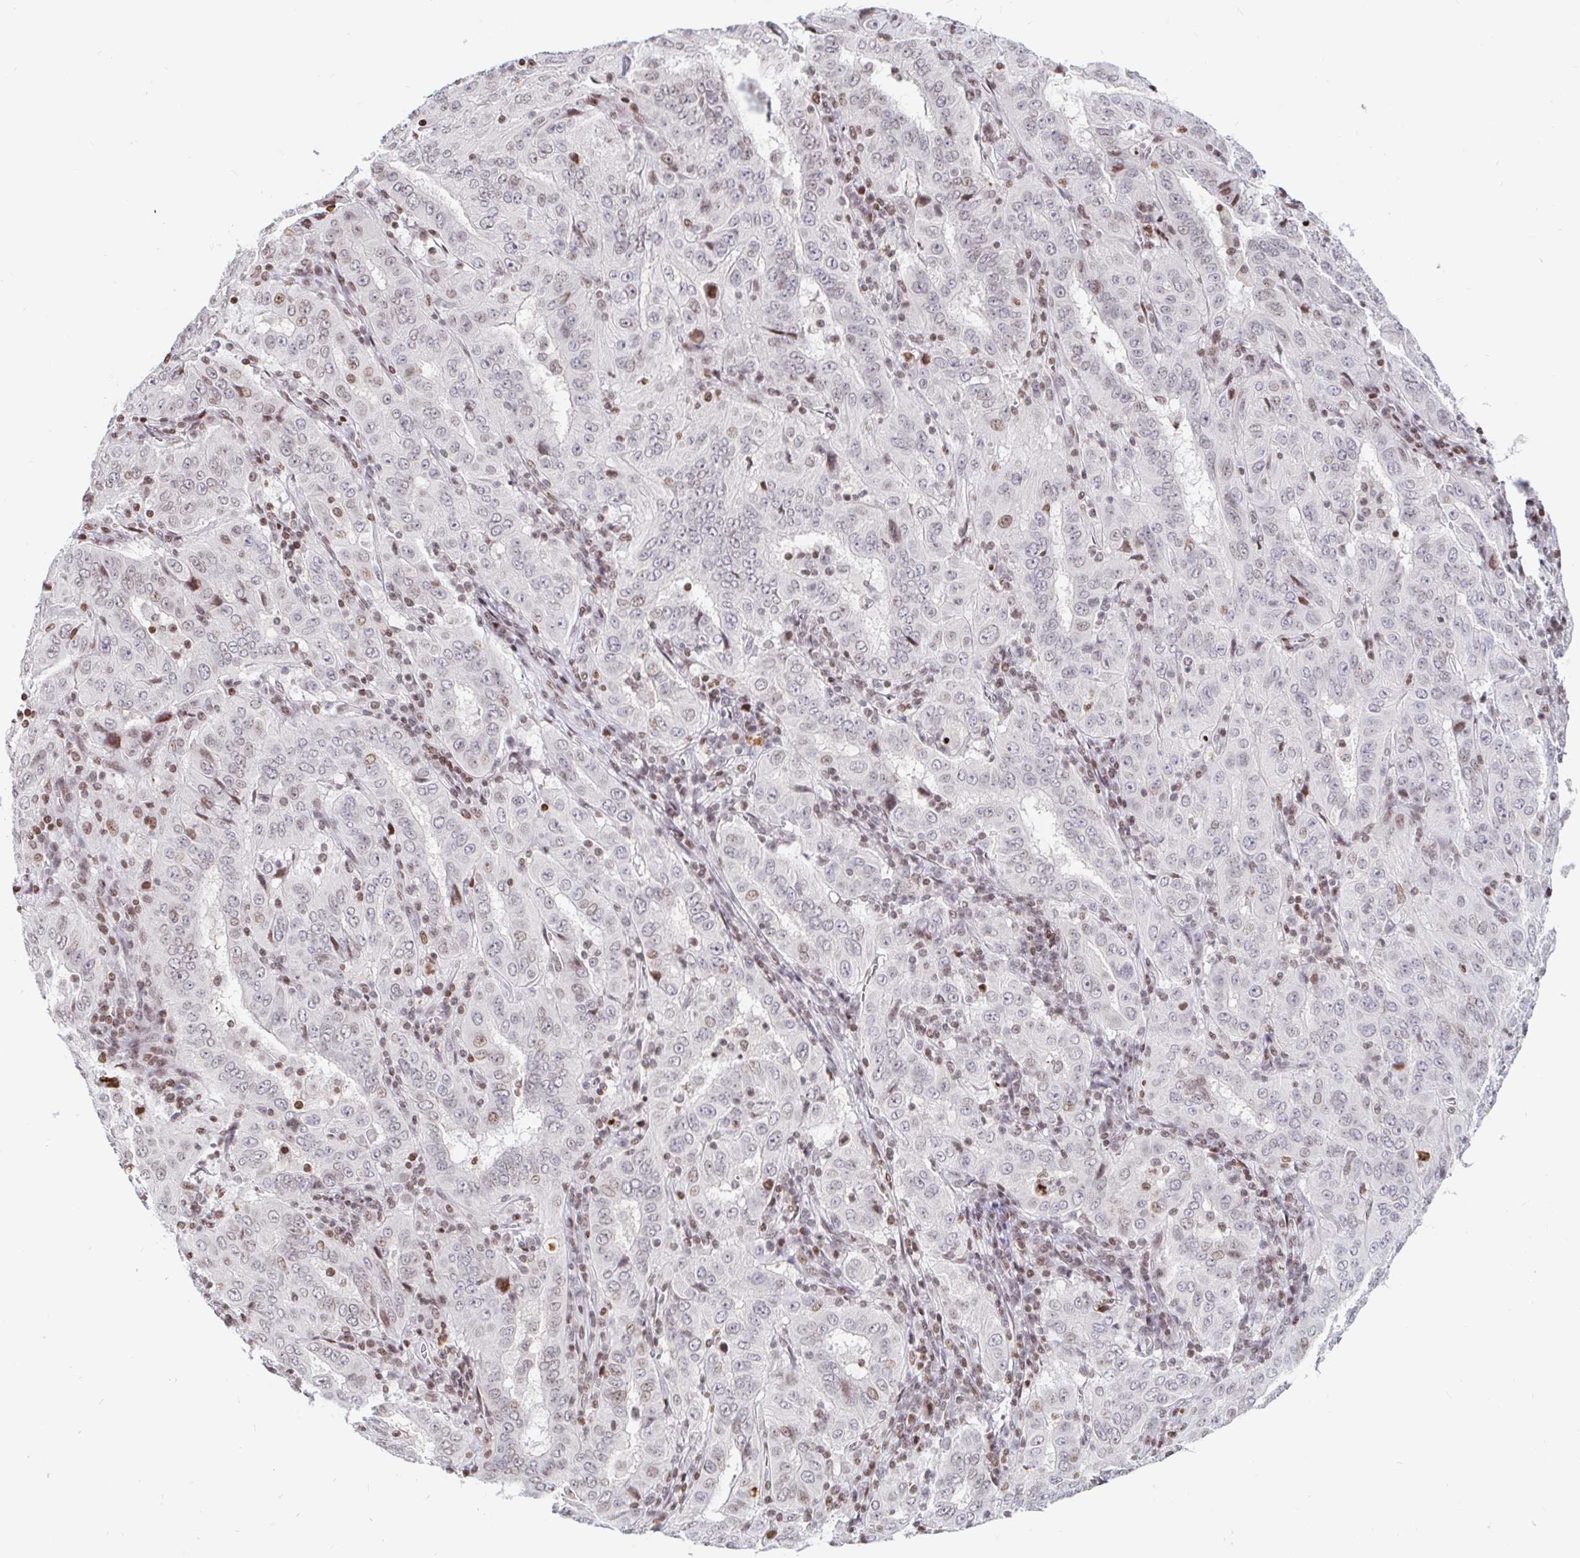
{"staining": {"intensity": "negative", "quantity": "none", "location": "none"}, "tissue": "pancreatic cancer", "cell_type": "Tumor cells", "image_type": "cancer", "snomed": [{"axis": "morphology", "description": "Adenocarcinoma, NOS"}, {"axis": "topography", "description": "Pancreas"}], "caption": "High power microscopy photomicrograph of an immunohistochemistry micrograph of pancreatic cancer, revealing no significant staining in tumor cells.", "gene": "HOXC10", "patient": {"sex": "male", "age": 63}}